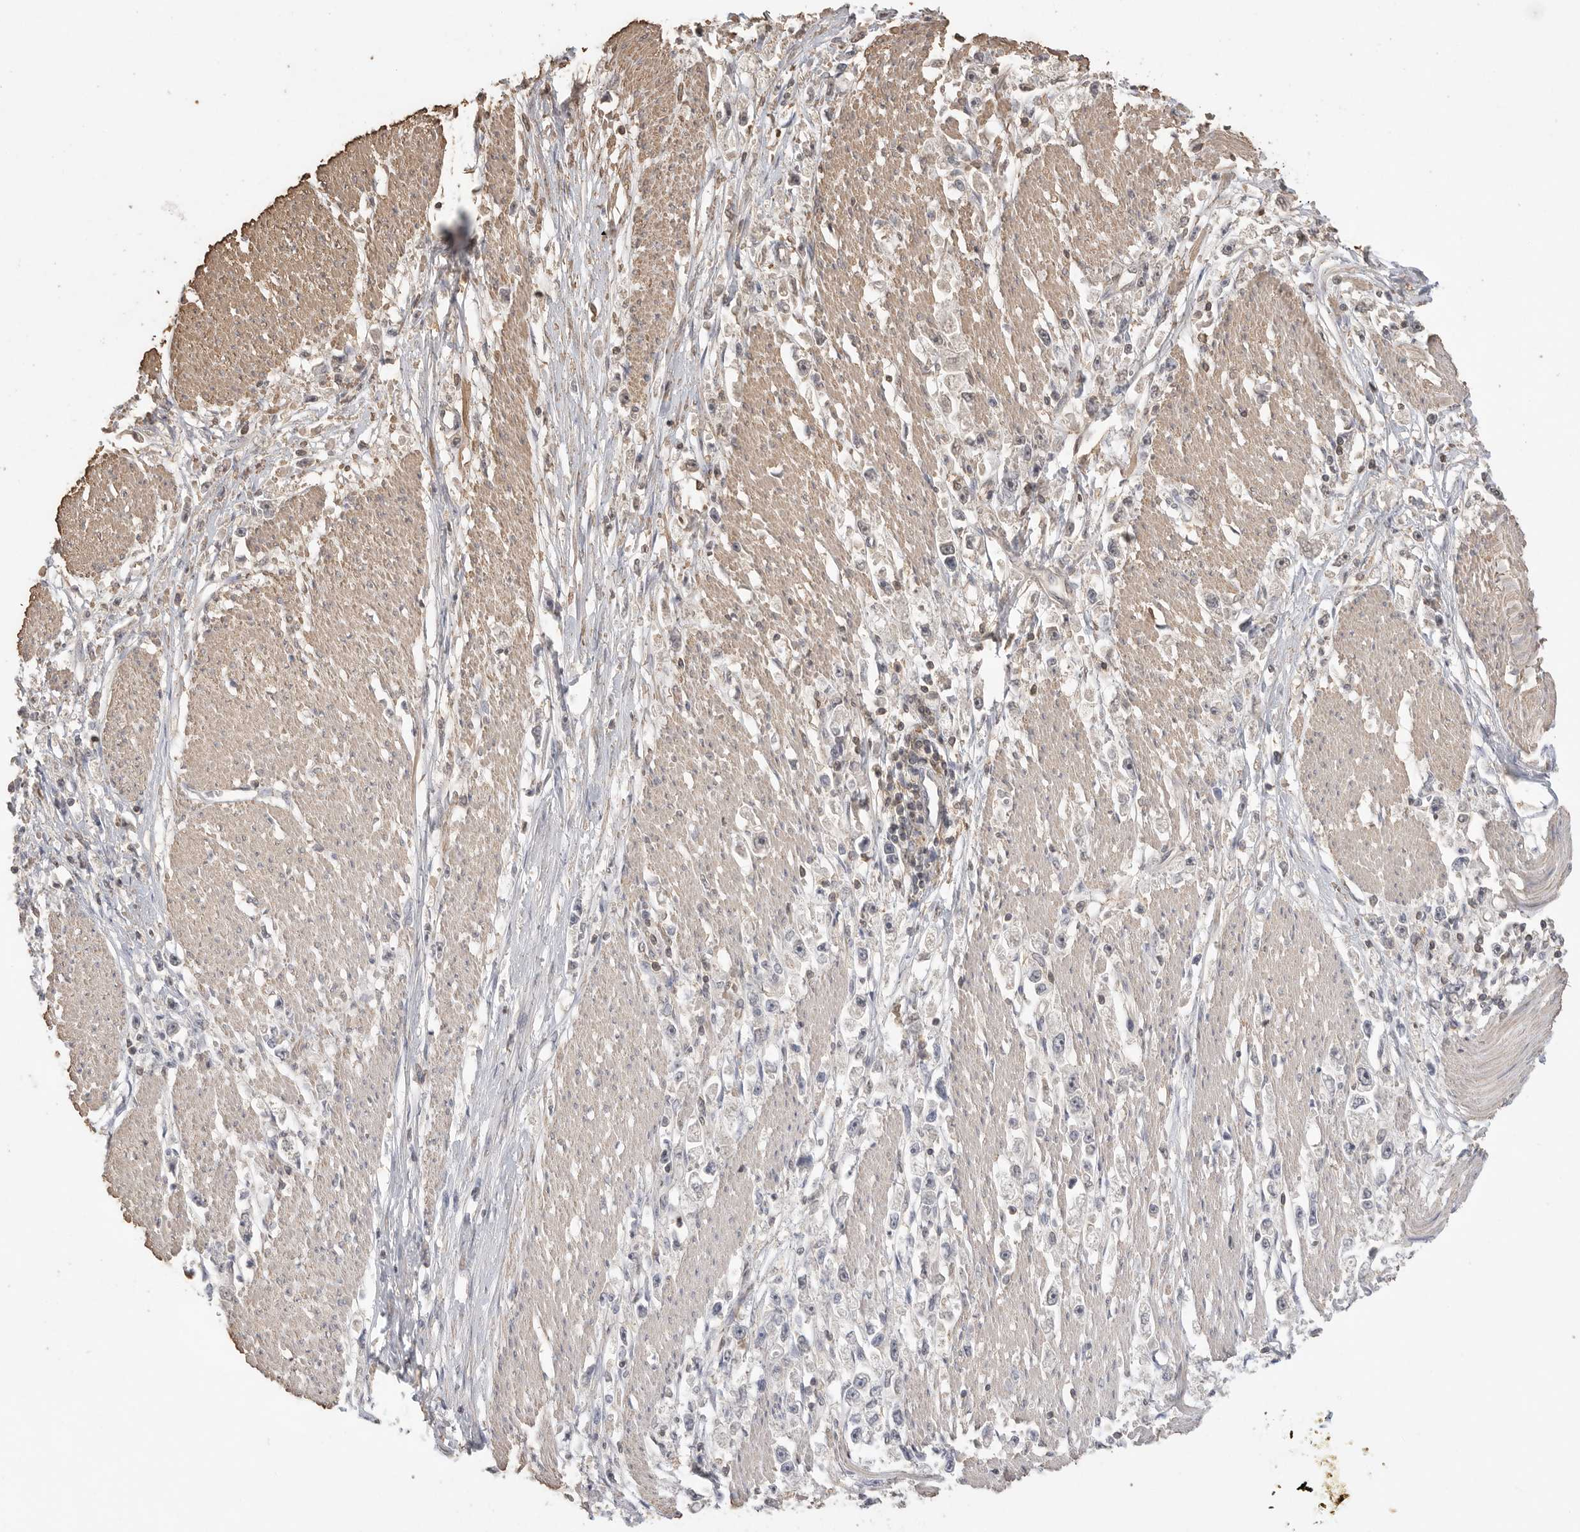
{"staining": {"intensity": "negative", "quantity": "none", "location": "none"}, "tissue": "stomach cancer", "cell_type": "Tumor cells", "image_type": "cancer", "snomed": [{"axis": "morphology", "description": "Adenocarcinoma, NOS"}, {"axis": "topography", "description": "Stomach"}], "caption": "Human stomach cancer stained for a protein using immunohistochemistry (IHC) demonstrates no expression in tumor cells.", "gene": "MAP2K1", "patient": {"sex": "female", "age": 59}}